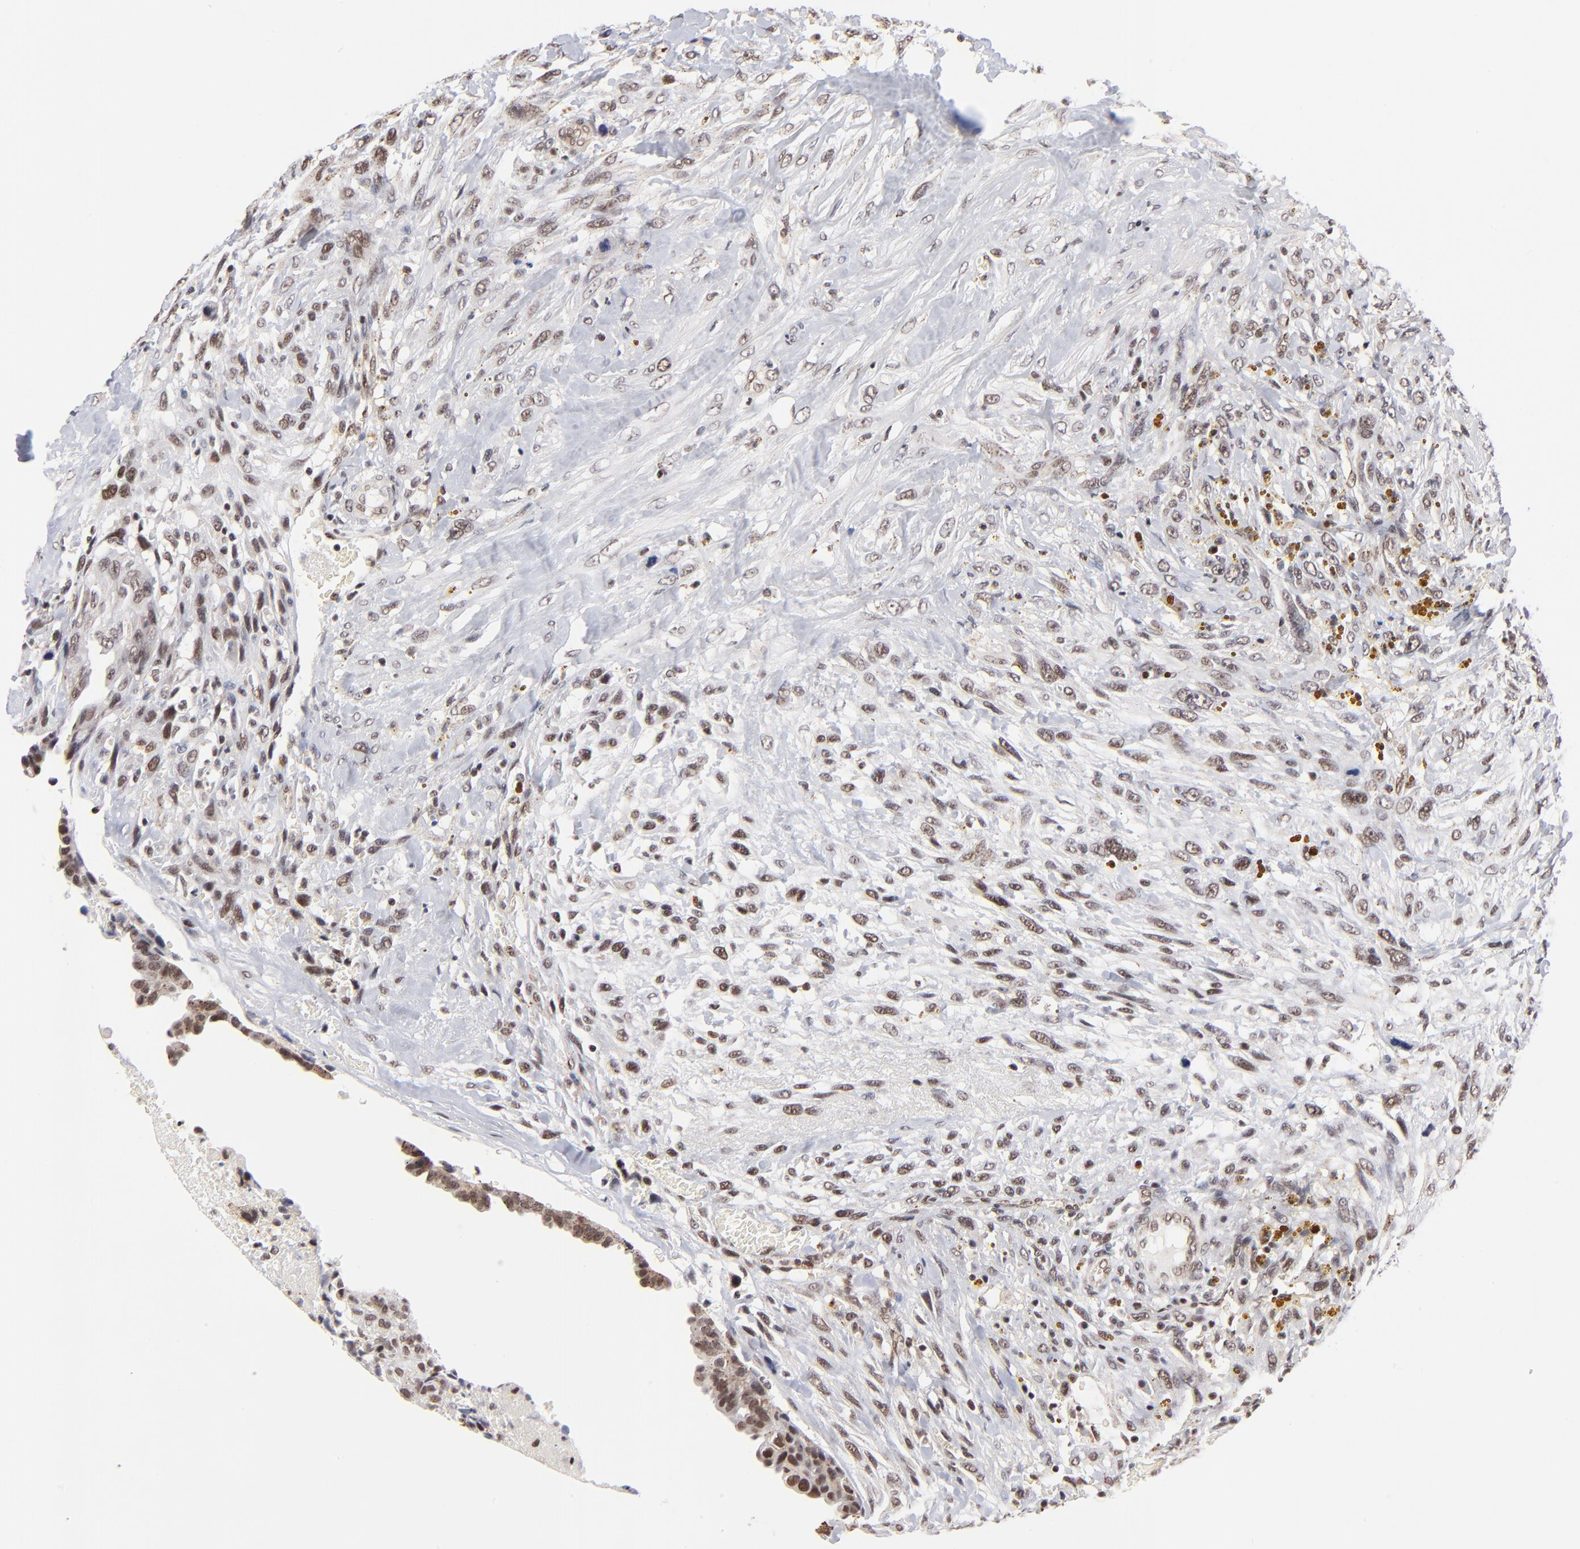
{"staining": {"intensity": "moderate", "quantity": "25%-75%", "location": "nuclear"}, "tissue": "breast cancer", "cell_type": "Tumor cells", "image_type": "cancer", "snomed": [{"axis": "morphology", "description": "Neoplasm, malignant, NOS"}, {"axis": "topography", "description": "Breast"}], "caption": "This is a photomicrograph of immunohistochemistry (IHC) staining of breast cancer (malignant neoplasm), which shows moderate positivity in the nuclear of tumor cells.", "gene": "GABPA", "patient": {"sex": "female", "age": 50}}